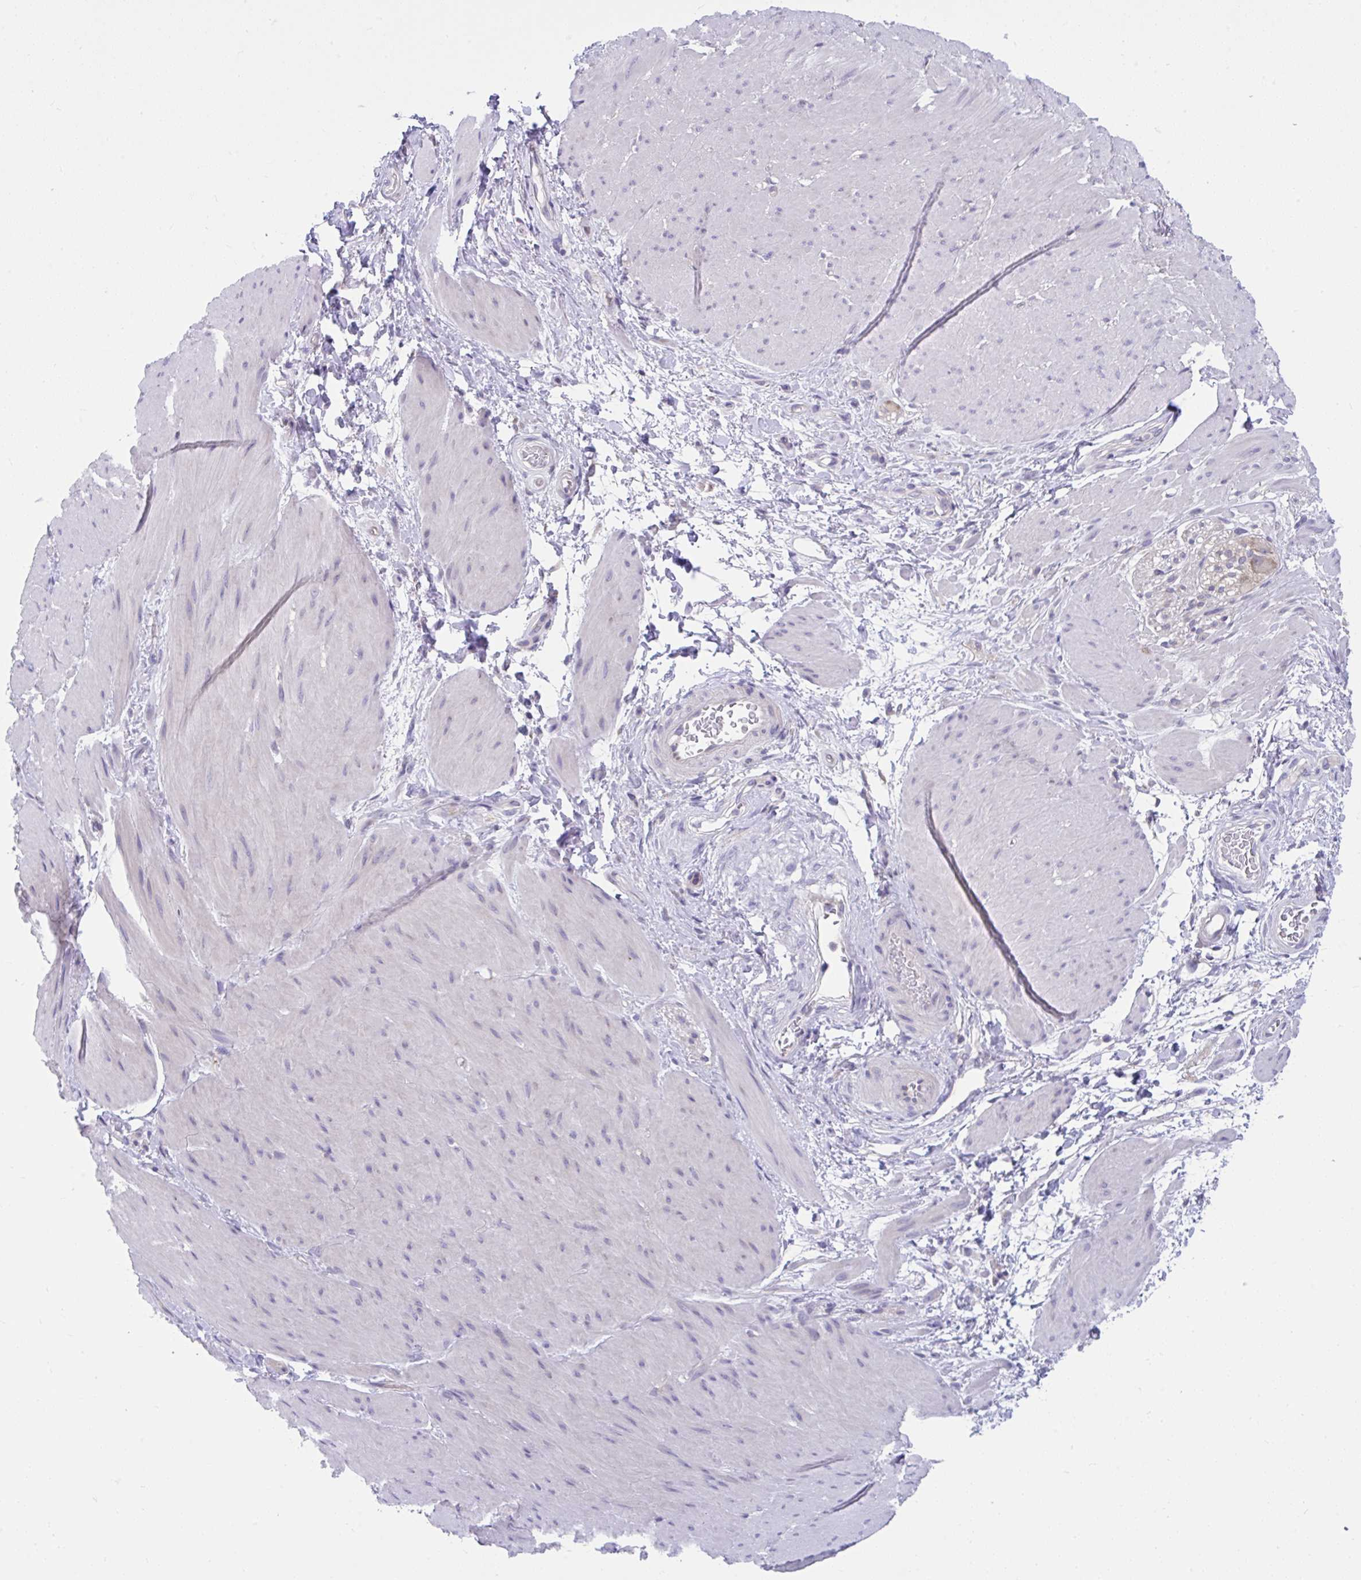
{"staining": {"intensity": "negative", "quantity": "none", "location": "none"}, "tissue": "smooth muscle", "cell_type": "Smooth muscle cells", "image_type": "normal", "snomed": [{"axis": "morphology", "description": "Normal tissue, NOS"}, {"axis": "topography", "description": "Smooth muscle"}, {"axis": "topography", "description": "Rectum"}], "caption": "This is an IHC histopathology image of benign human smooth muscle. There is no staining in smooth muscle cells.", "gene": "PCDHB7", "patient": {"sex": "male", "age": 53}}